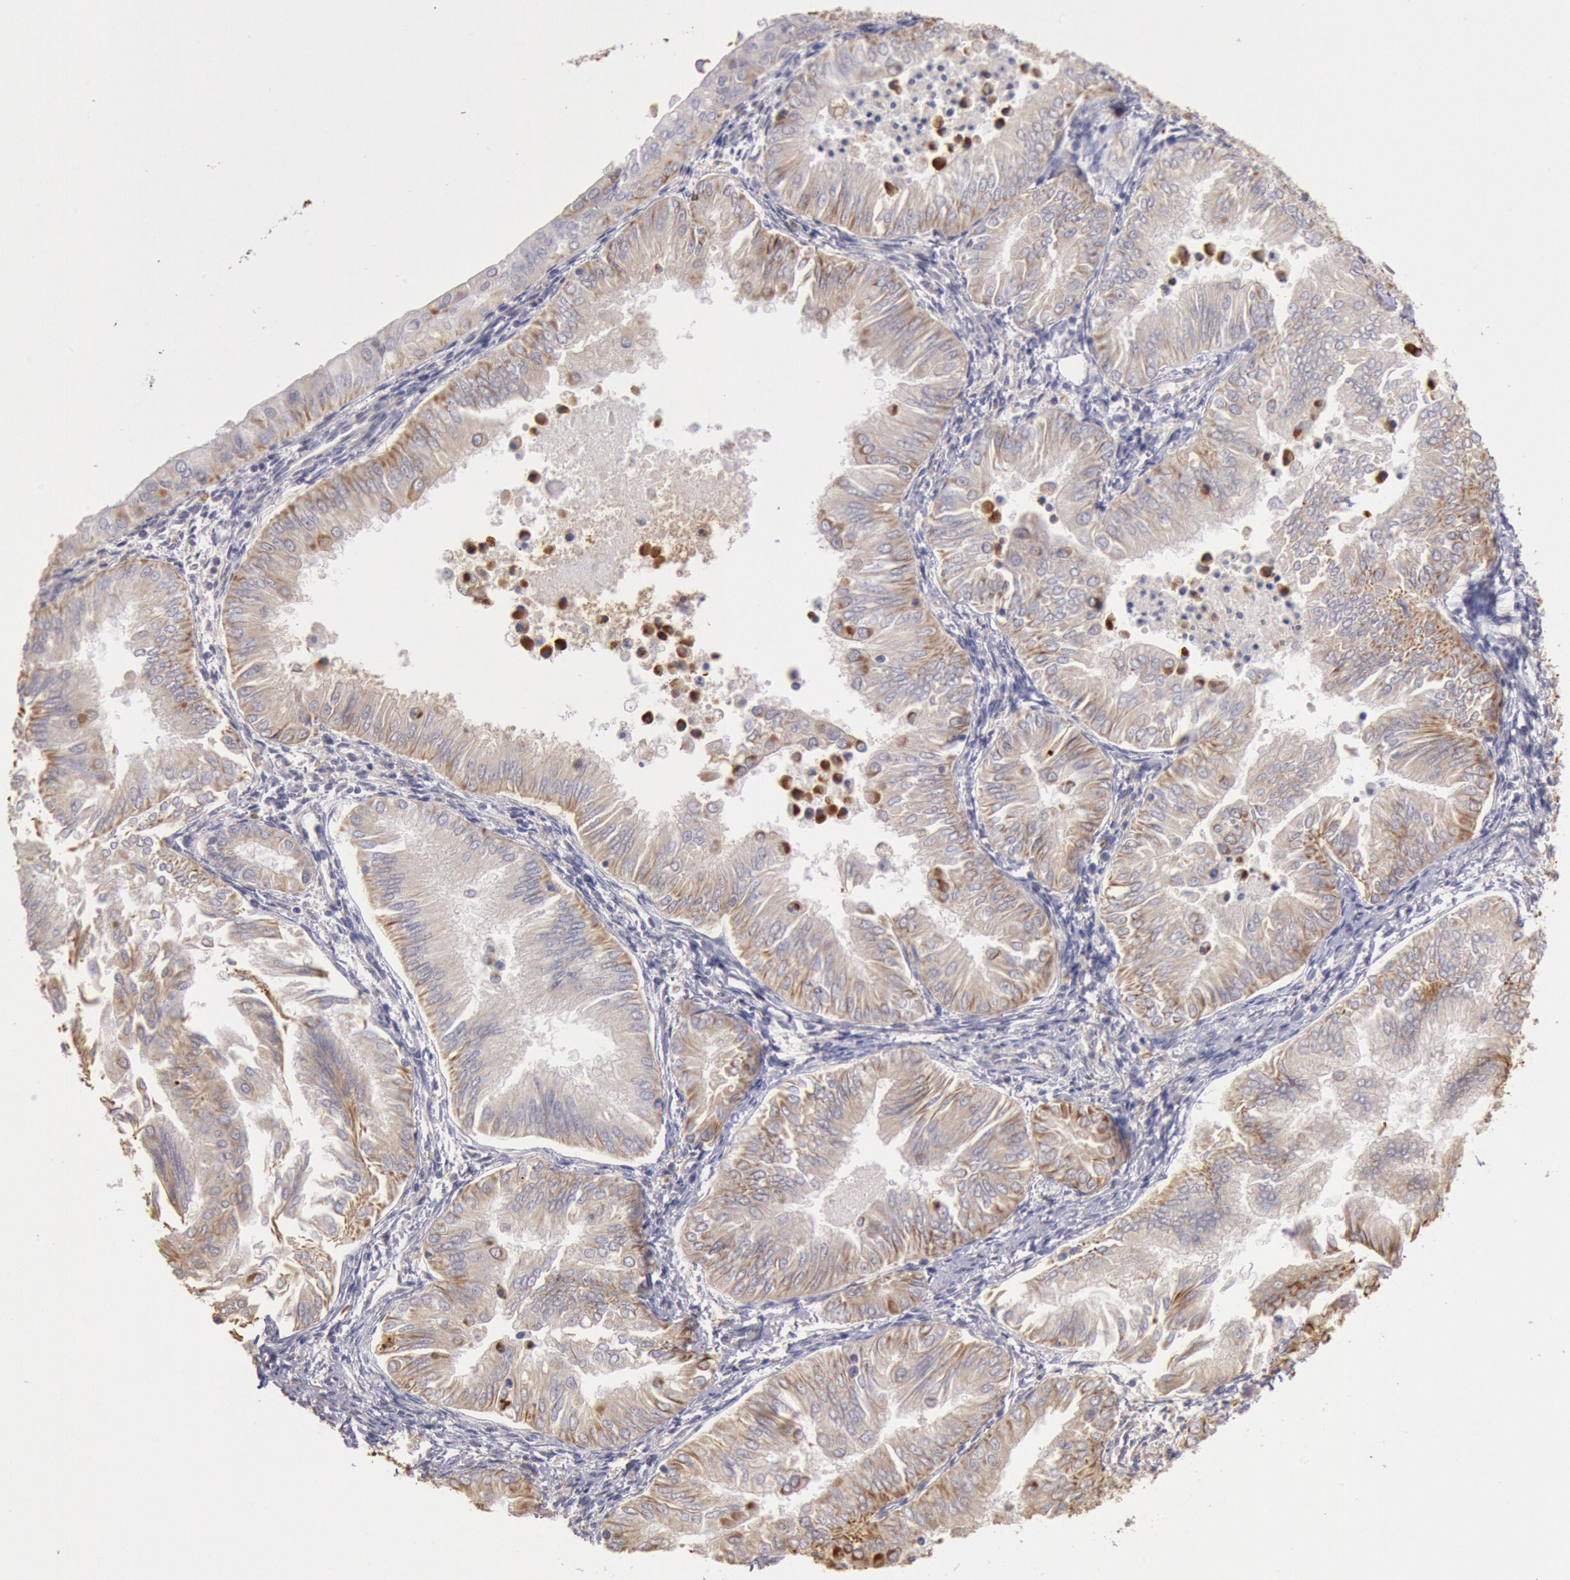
{"staining": {"intensity": "weak", "quantity": "<25%", "location": "cytoplasmic/membranous"}, "tissue": "endometrial cancer", "cell_type": "Tumor cells", "image_type": "cancer", "snomed": [{"axis": "morphology", "description": "Adenocarcinoma, NOS"}, {"axis": "topography", "description": "Endometrium"}], "caption": "The immunohistochemistry histopathology image has no significant expression in tumor cells of adenocarcinoma (endometrial) tissue.", "gene": "RNF139", "patient": {"sex": "female", "age": 53}}